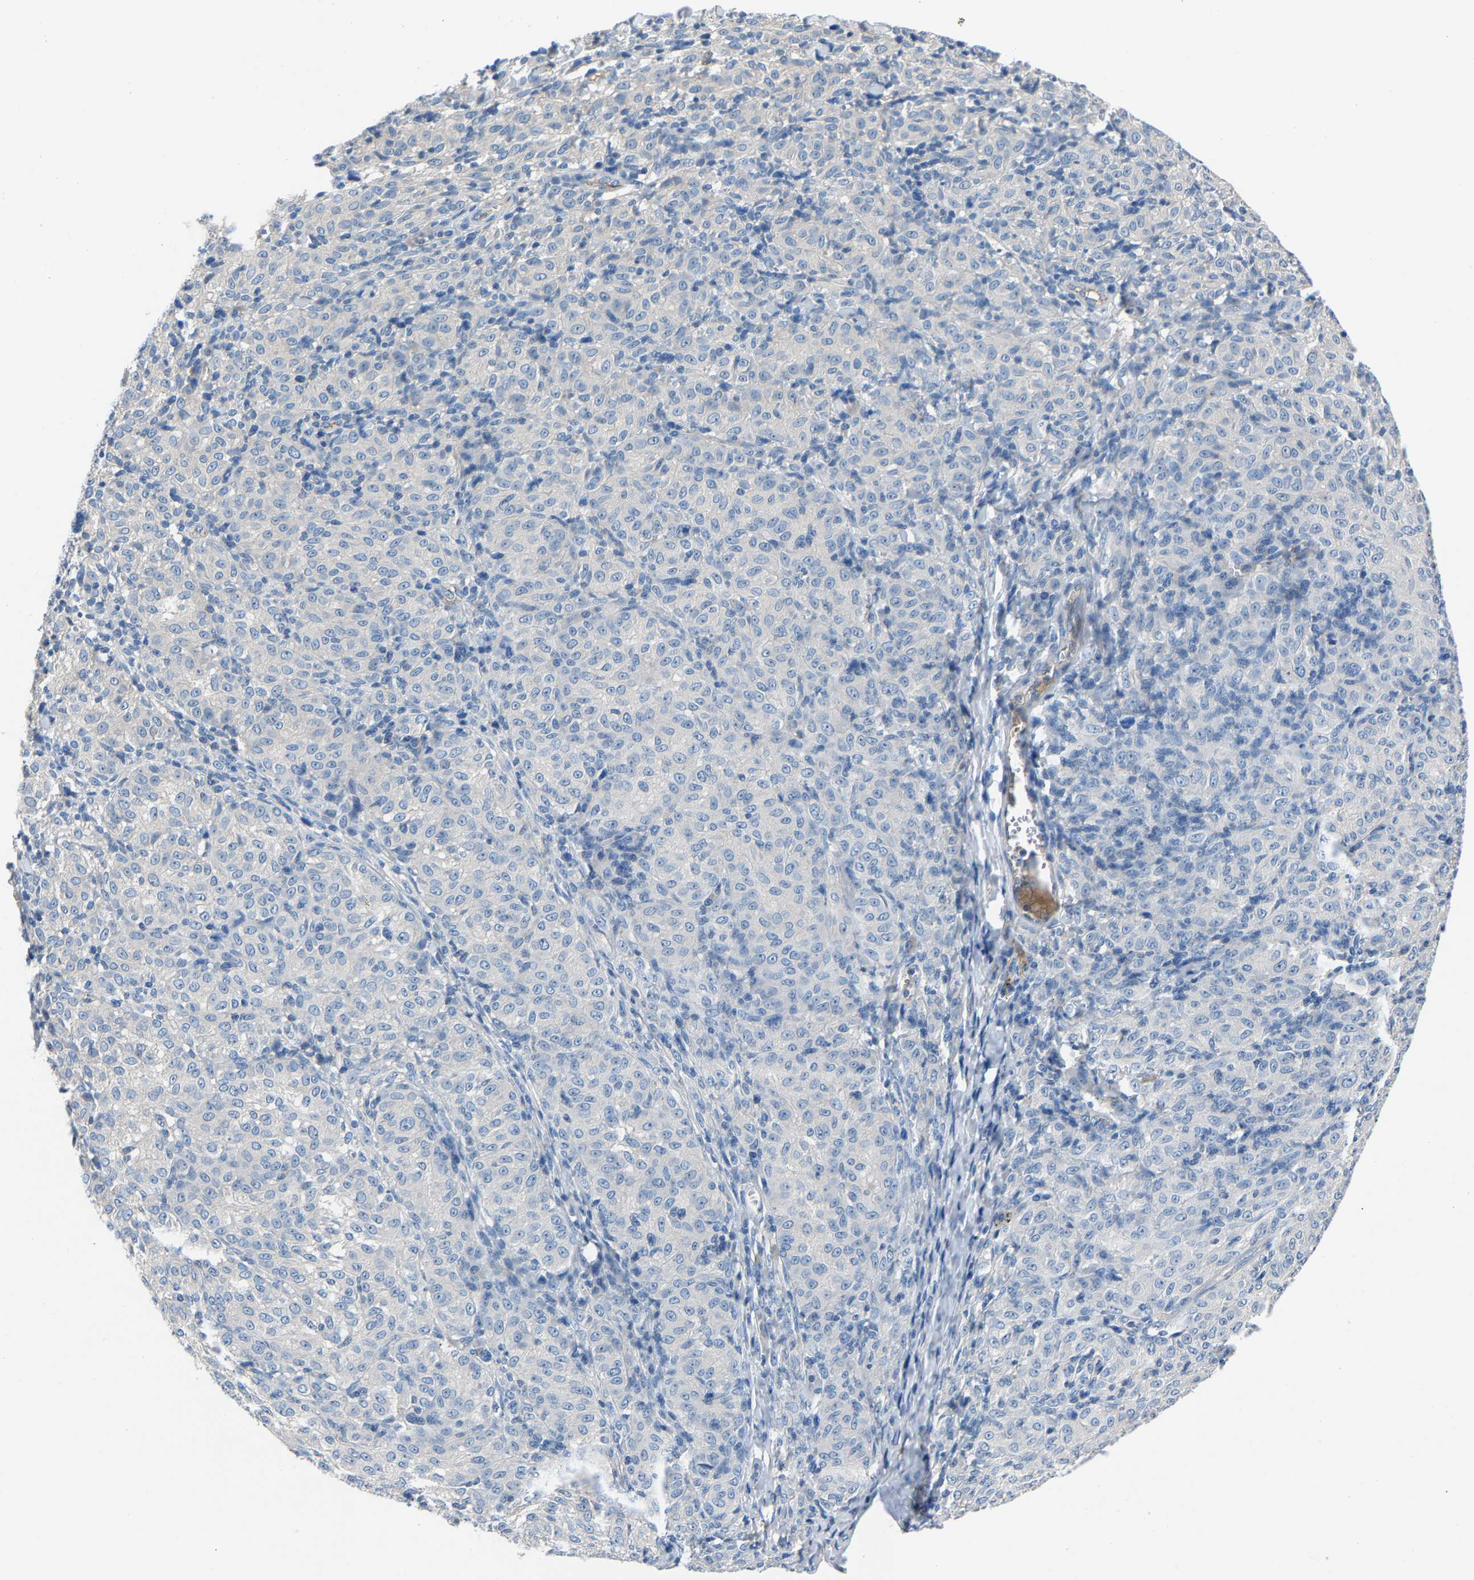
{"staining": {"intensity": "negative", "quantity": "none", "location": "none"}, "tissue": "melanoma", "cell_type": "Tumor cells", "image_type": "cancer", "snomed": [{"axis": "morphology", "description": "Malignant melanoma, NOS"}, {"axis": "topography", "description": "Skin"}], "caption": "Tumor cells show no significant protein expression in melanoma. (DAB (3,3'-diaminobenzidine) immunohistochemistry (IHC) visualized using brightfield microscopy, high magnification).", "gene": "DNAAF5", "patient": {"sex": "female", "age": 72}}